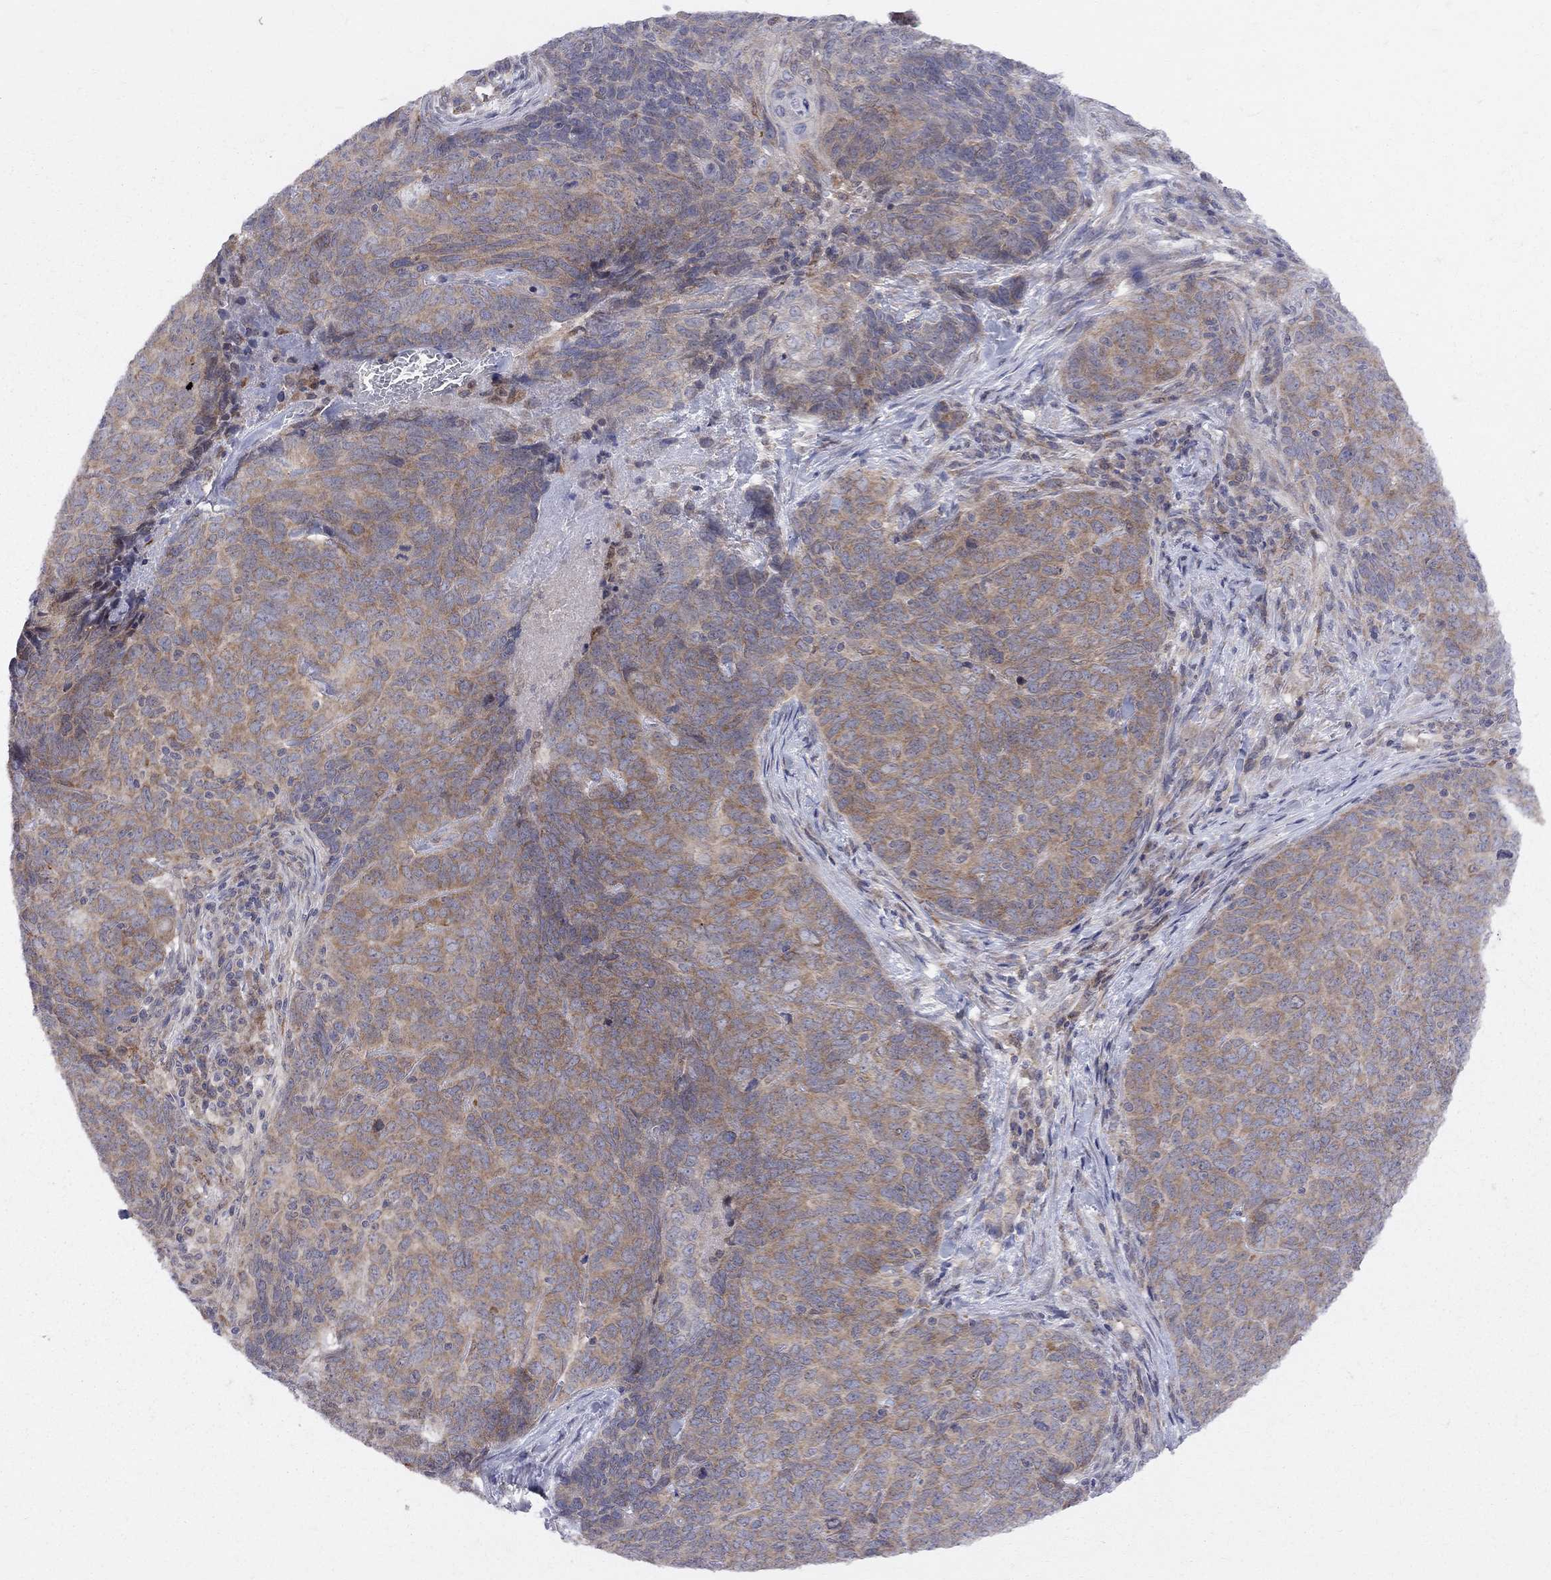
{"staining": {"intensity": "moderate", "quantity": ">75%", "location": "cytoplasmic/membranous"}, "tissue": "skin cancer", "cell_type": "Tumor cells", "image_type": "cancer", "snomed": [{"axis": "morphology", "description": "Squamous cell carcinoma, NOS"}, {"axis": "topography", "description": "Skin"}, {"axis": "topography", "description": "Anal"}], "caption": "A photomicrograph showing moderate cytoplasmic/membranous staining in about >75% of tumor cells in skin cancer (squamous cell carcinoma), as visualized by brown immunohistochemical staining.", "gene": "CNOT11", "patient": {"sex": "female", "age": 51}}